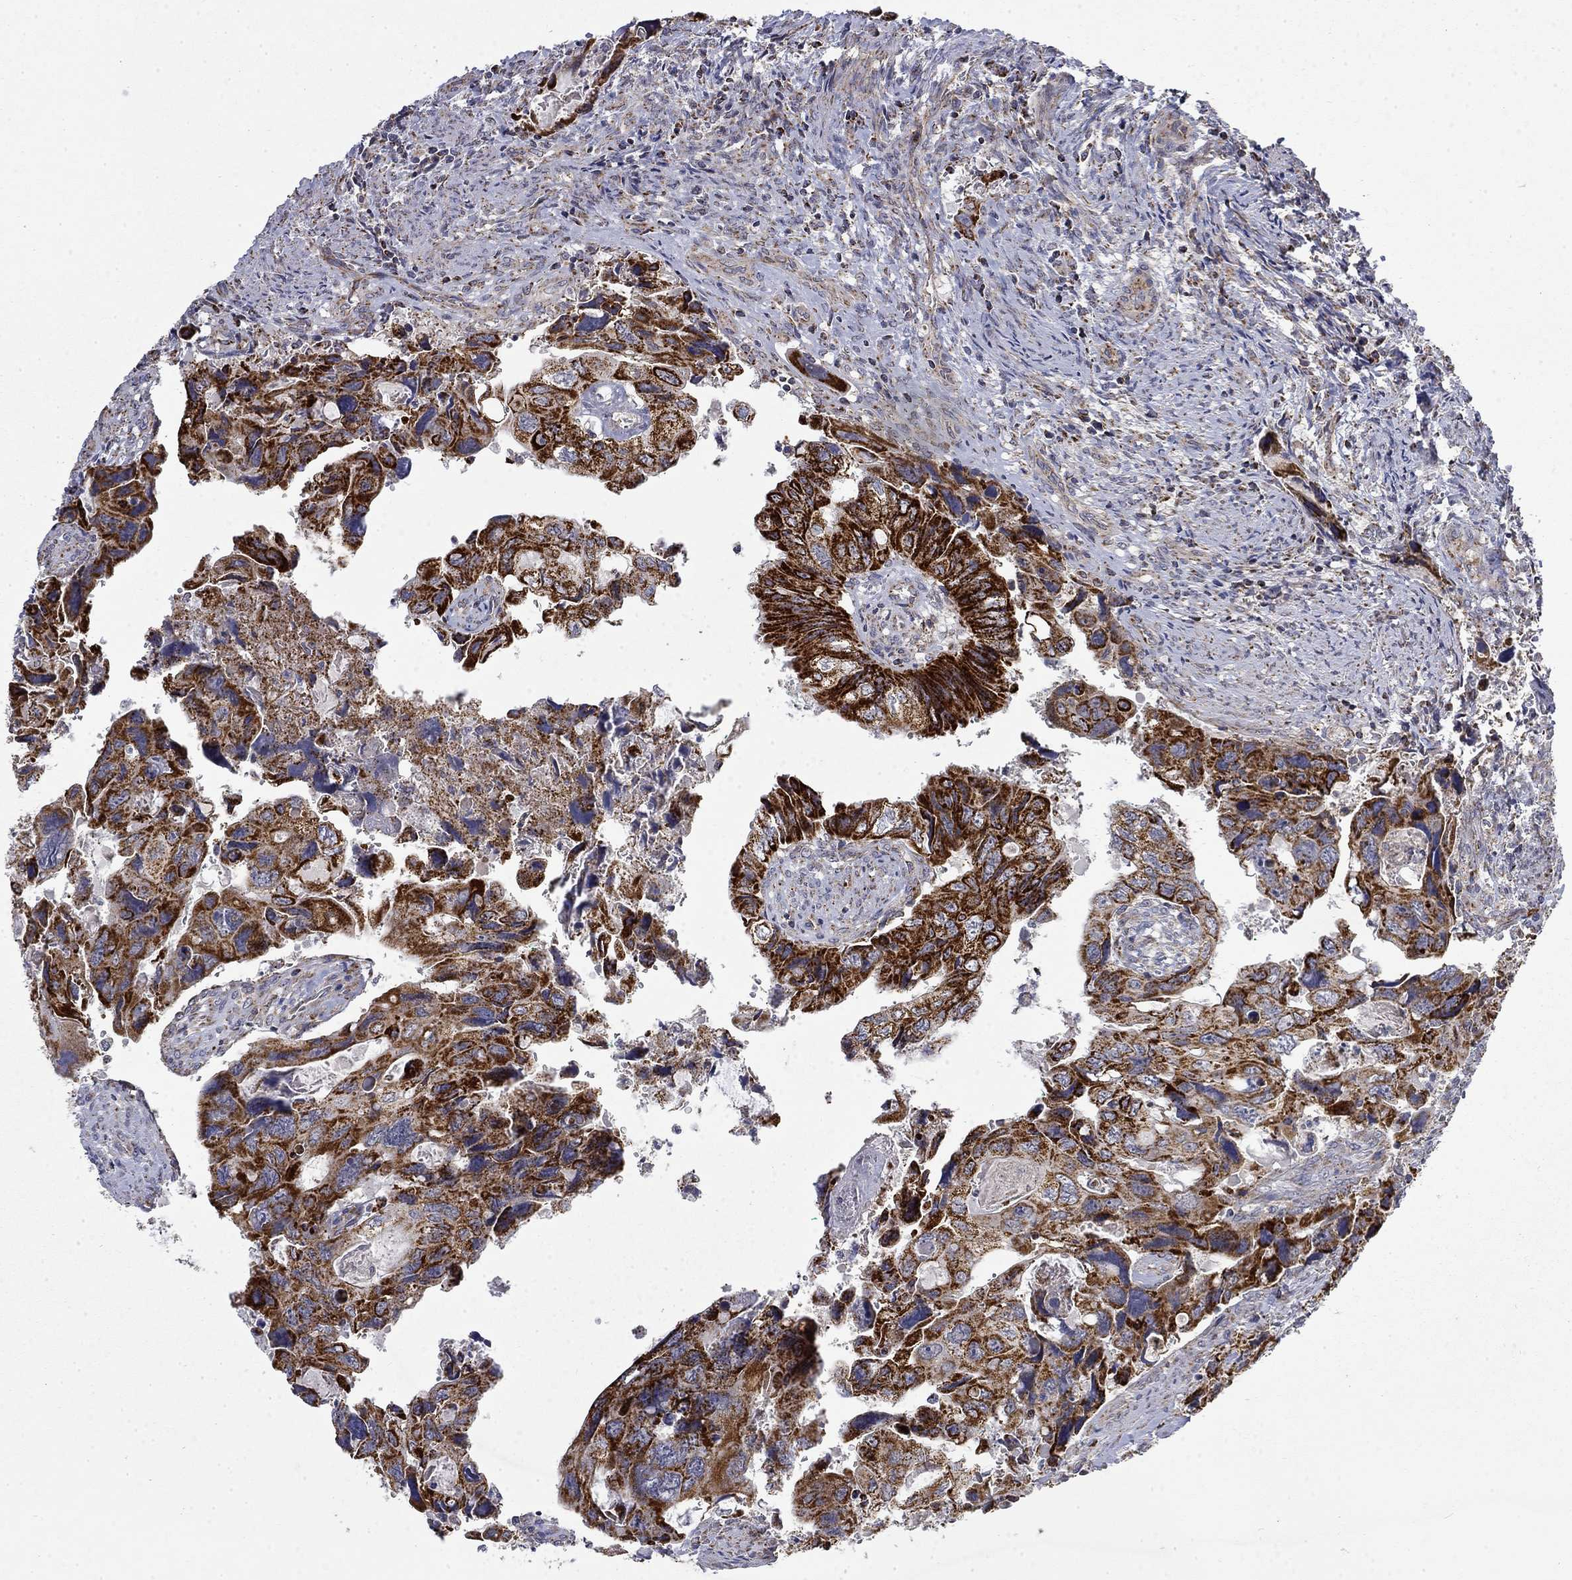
{"staining": {"intensity": "strong", "quantity": ">75%", "location": "cytoplasmic/membranous"}, "tissue": "colorectal cancer", "cell_type": "Tumor cells", "image_type": "cancer", "snomed": [{"axis": "morphology", "description": "Adenocarcinoma, NOS"}, {"axis": "topography", "description": "Rectum"}], "caption": "Colorectal cancer (adenocarcinoma) stained with a protein marker demonstrates strong staining in tumor cells.", "gene": "PCBP3", "patient": {"sex": "male", "age": 62}}